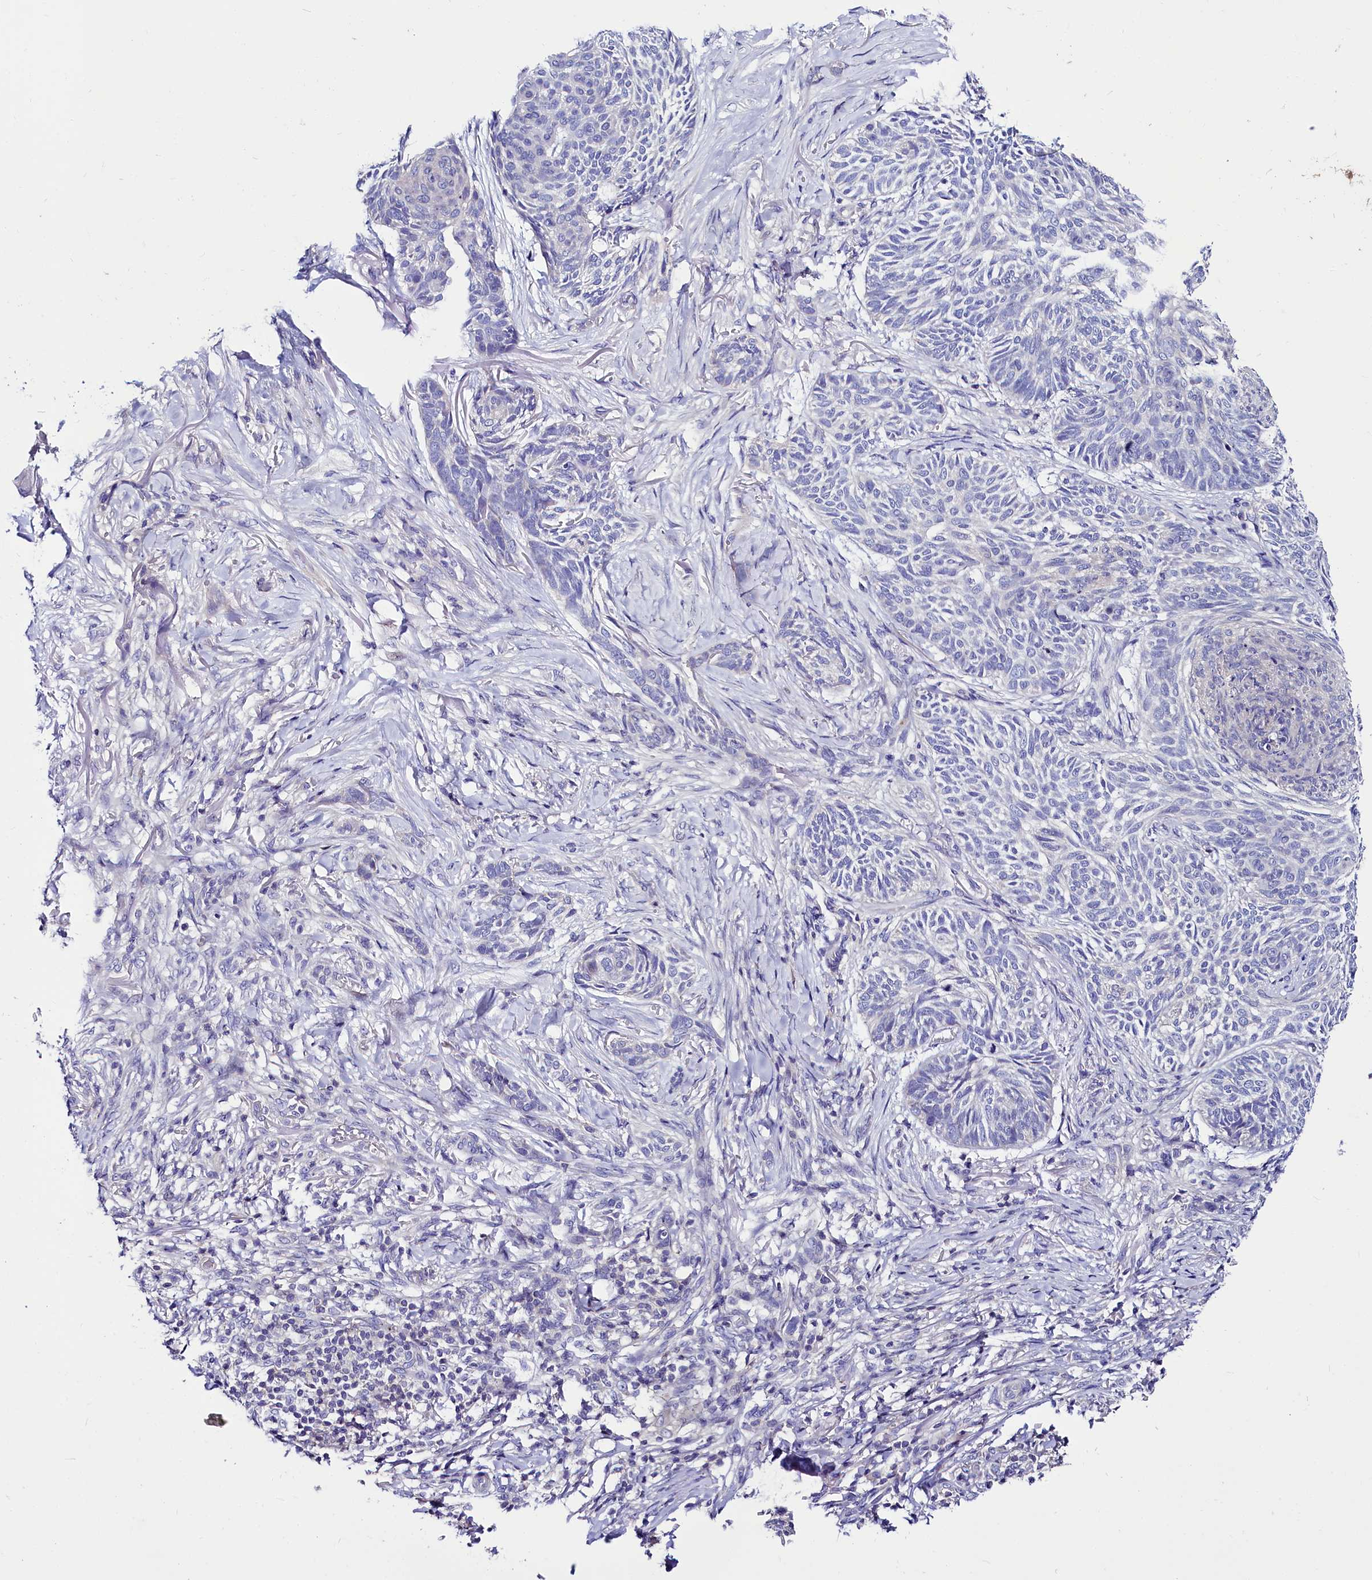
{"staining": {"intensity": "negative", "quantity": "none", "location": "none"}, "tissue": "skin cancer", "cell_type": "Tumor cells", "image_type": "cancer", "snomed": [{"axis": "morphology", "description": "Normal tissue, NOS"}, {"axis": "morphology", "description": "Basal cell carcinoma"}, {"axis": "topography", "description": "Skin"}], "caption": "Tumor cells are negative for protein expression in human skin cancer.", "gene": "ABHD5", "patient": {"sex": "male", "age": 66}}